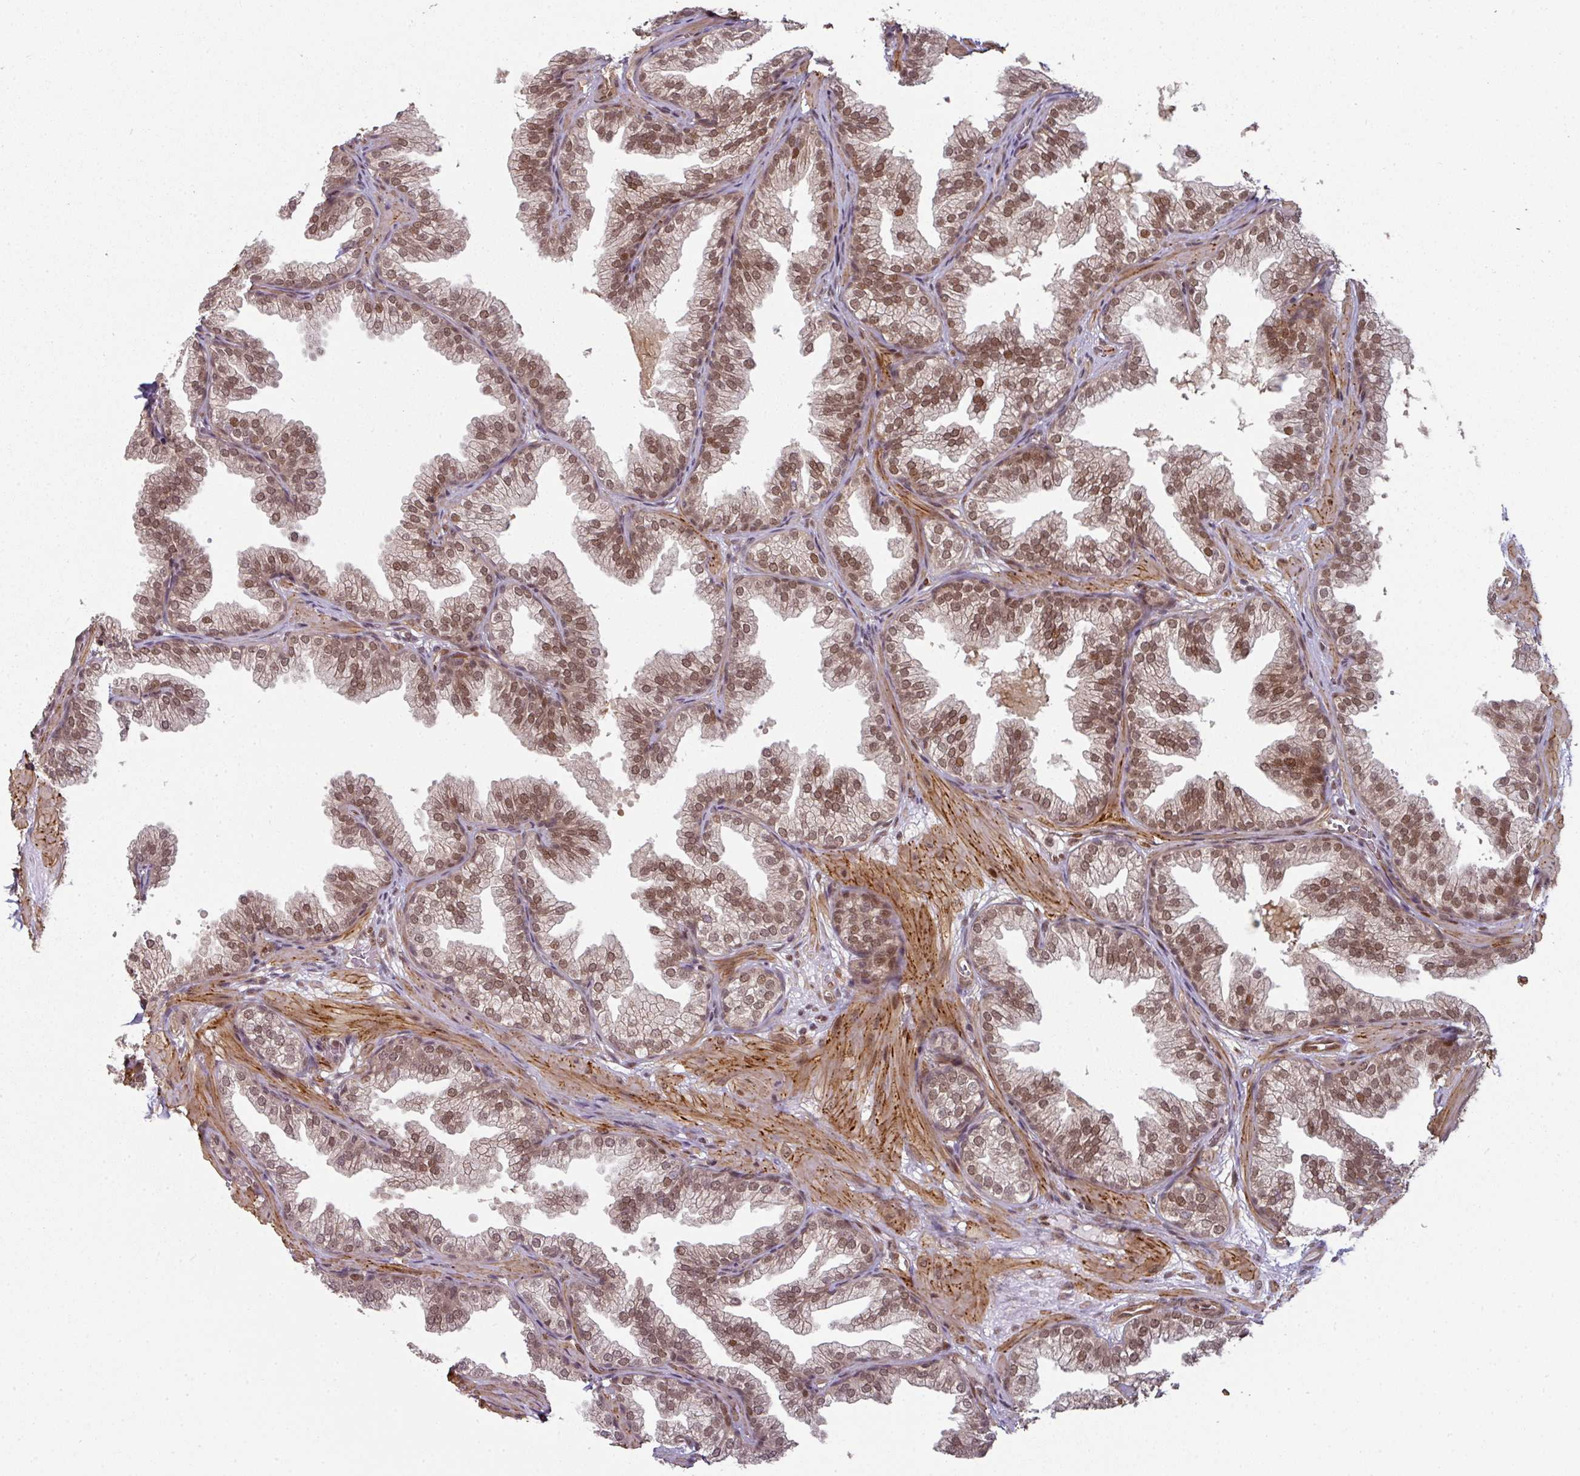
{"staining": {"intensity": "strong", "quantity": ">75%", "location": "nuclear"}, "tissue": "prostate", "cell_type": "Glandular cells", "image_type": "normal", "snomed": [{"axis": "morphology", "description": "Normal tissue, NOS"}, {"axis": "topography", "description": "Prostate"}], "caption": "Protein staining of benign prostate reveals strong nuclear expression in about >75% of glandular cells. Immunohistochemistry stains the protein of interest in brown and the nuclei are stained blue.", "gene": "SIK3", "patient": {"sex": "male", "age": 37}}